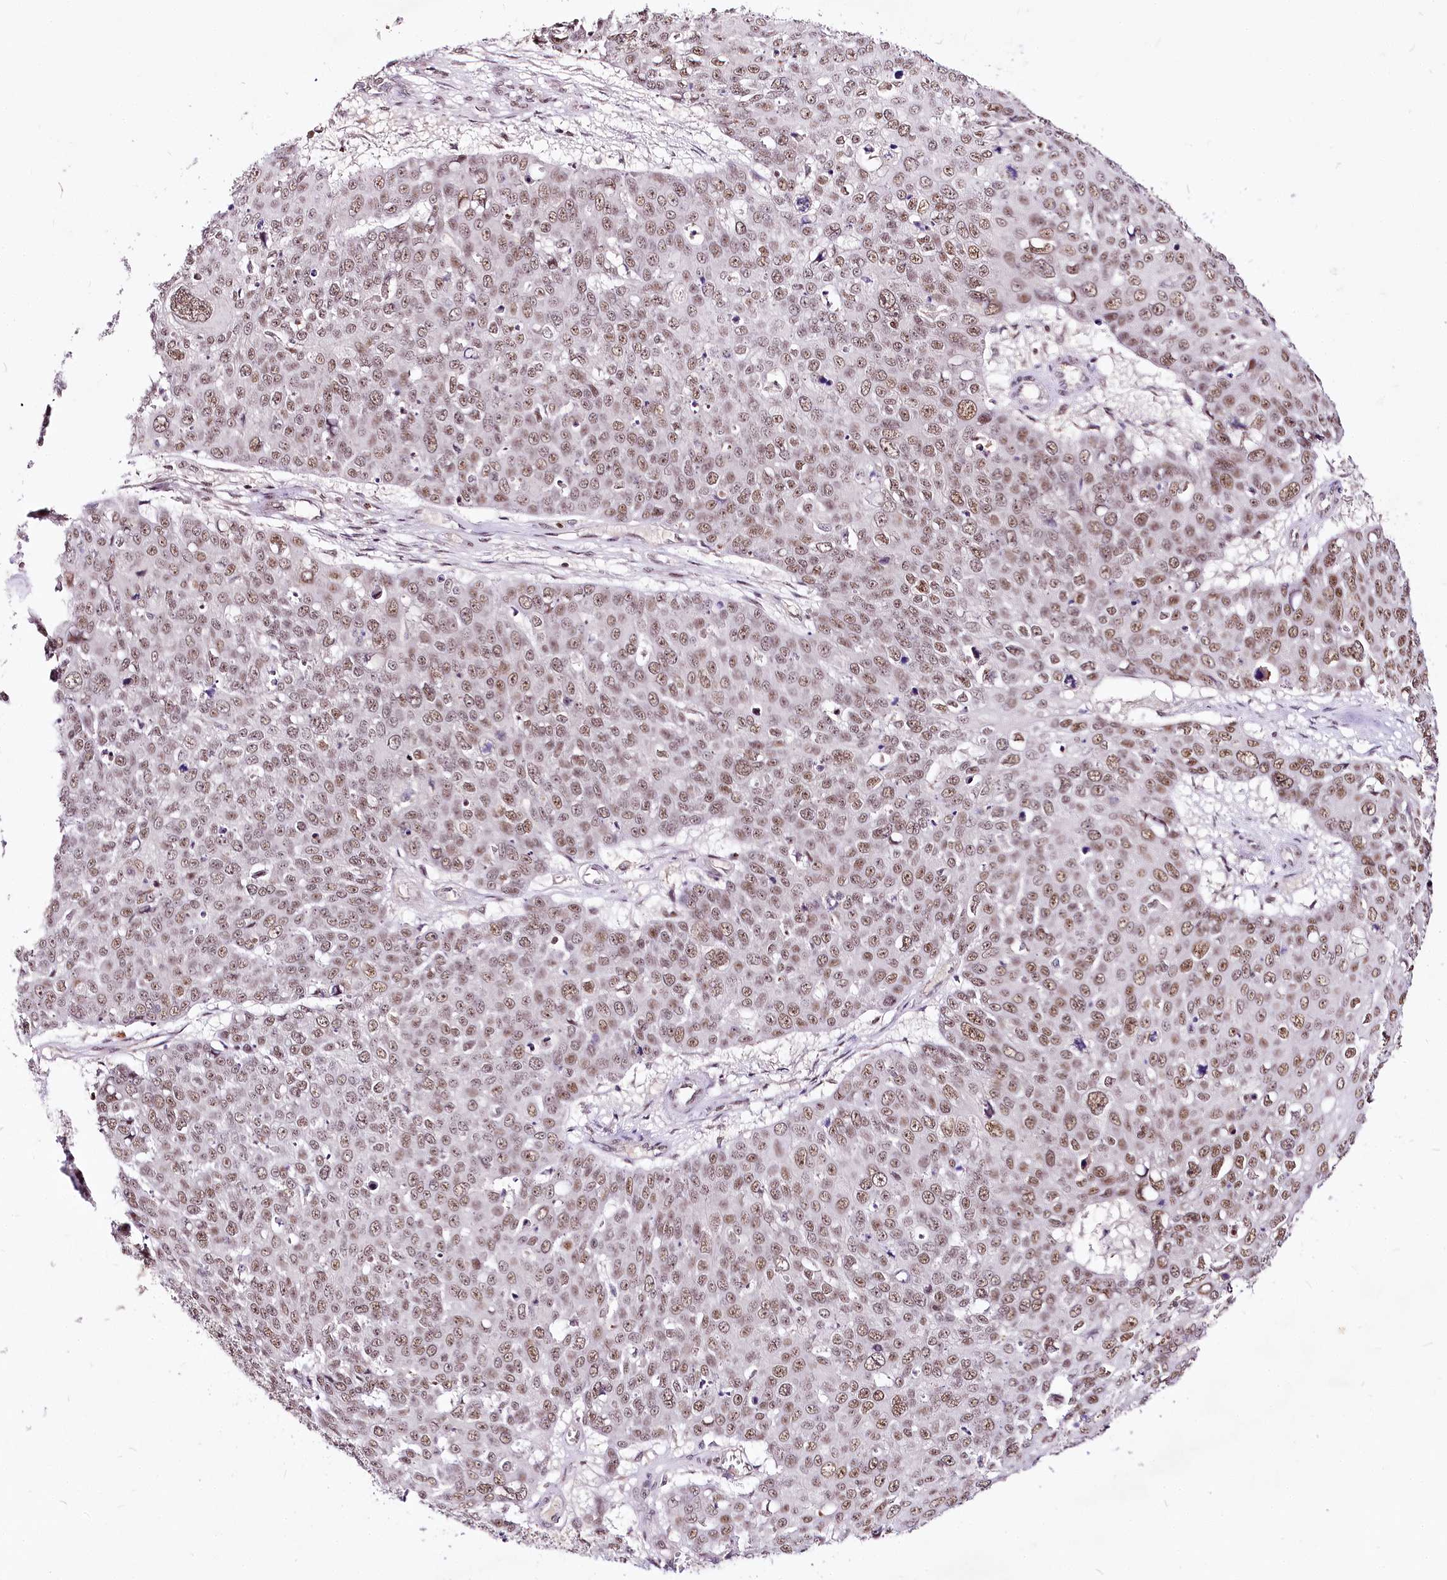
{"staining": {"intensity": "moderate", "quantity": ">75%", "location": "nuclear"}, "tissue": "skin cancer", "cell_type": "Tumor cells", "image_type": "cancer", "snomed": [{"axis": "morphology", "description": "Squamous cell carcinoma, NOS"}, {"axis": "topography", "description": "Skin"}], "caption": "IHC histopathology image of human skin squamous cell carcinoma stained for a protein (brown), which reveals medium levels of moderate nuclear staining in about >75% of tumor cells.", "gene": "POLA2", "patient": {"sex": "male", "age": 71}}